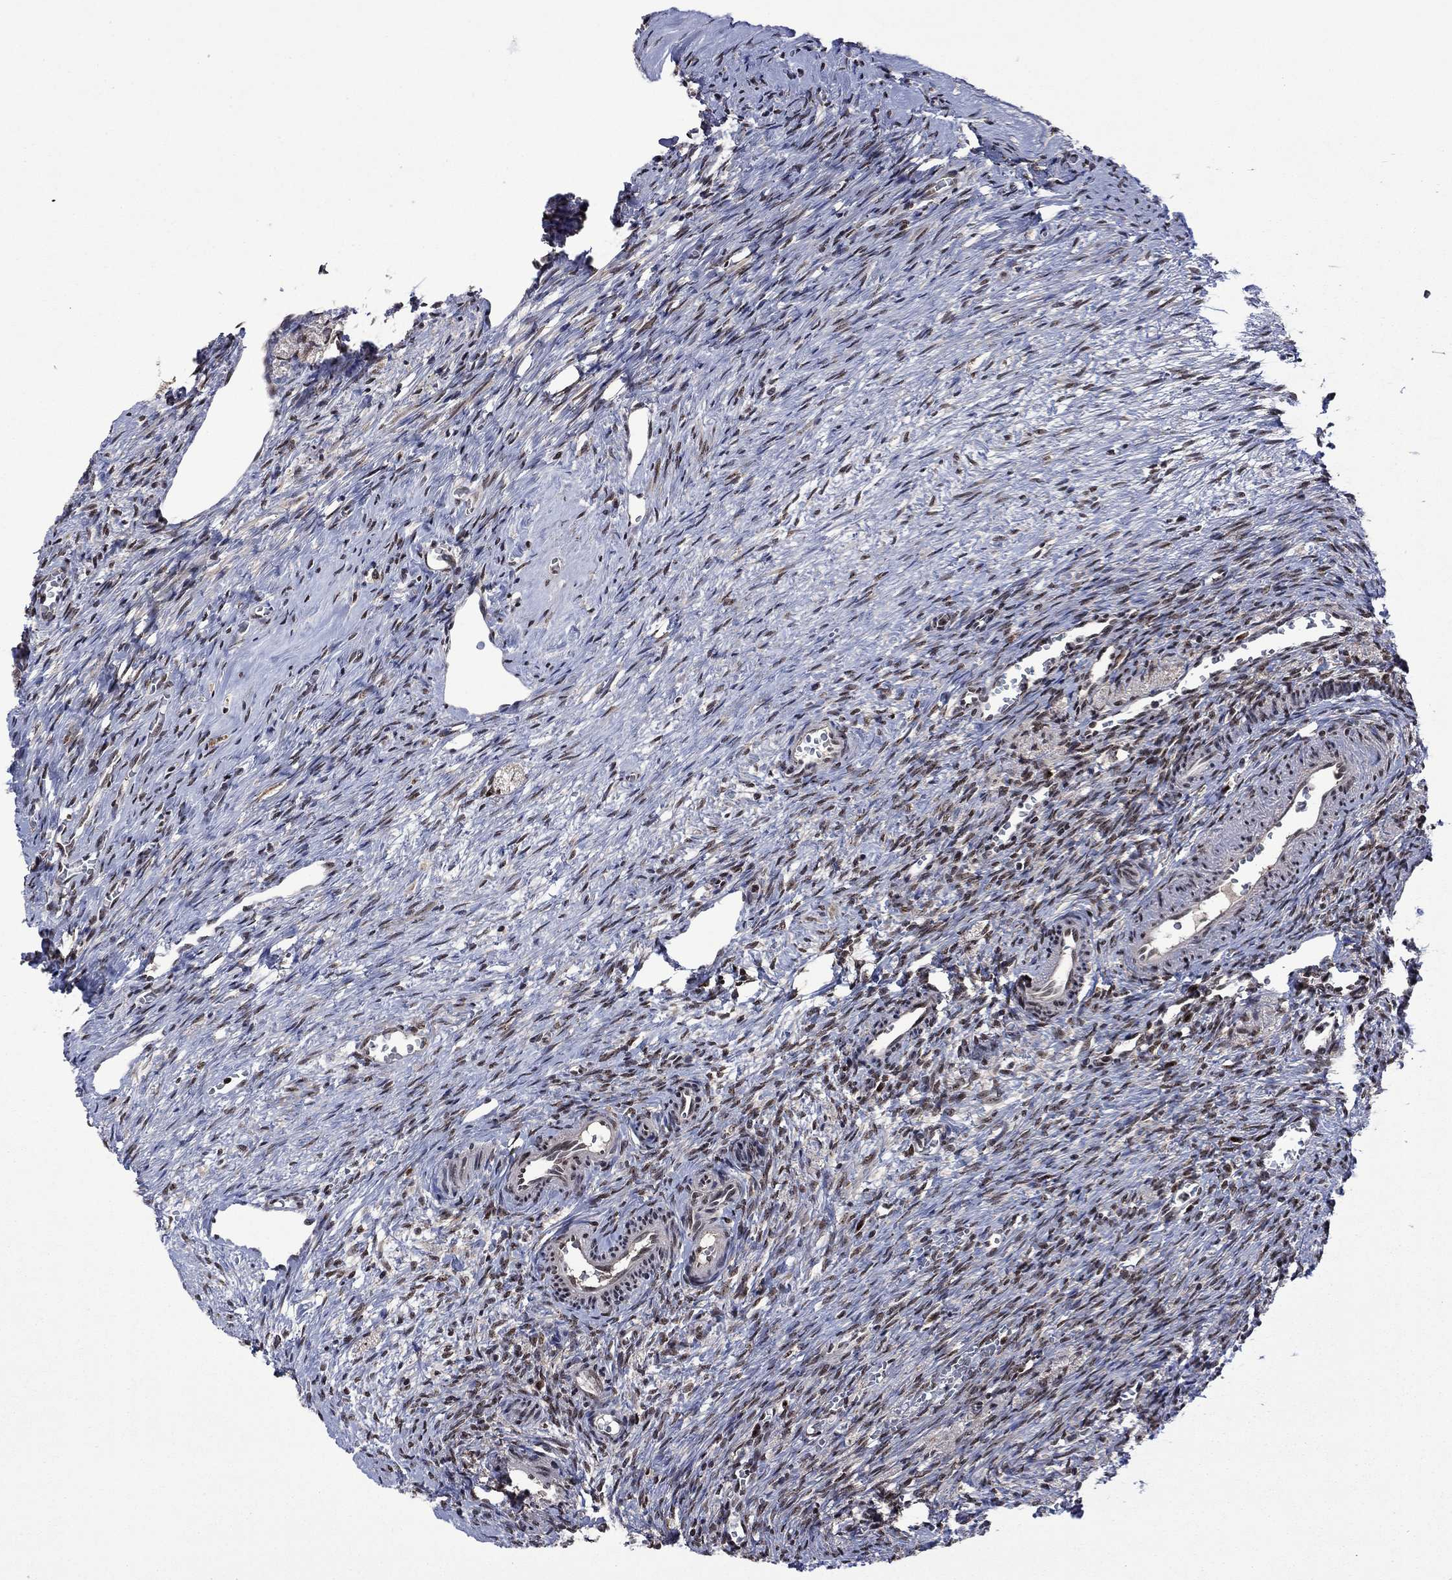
{"staining": {"intensity": "negative", "quantity": "none", "location": "none"}, "tissue": "ovary", "cell_type": "Follicle cells", "image_type": "normal", "snomed": [{"axis": "morphology", "description": "Normal tissue, NOS"}, {"axis": "topography", "description": "Ovary"}], "caption": "Immunohistochemistry of benign ovary demonstrates no staining in follicle cells. The staining was performed using DAB to visualize the protein expression in brown, while the nuclei were stained in blue with hematoxylin (Magnification: 20x).", "gene": "FBLL1", "patient": {"sex": "female", "age": 39}}